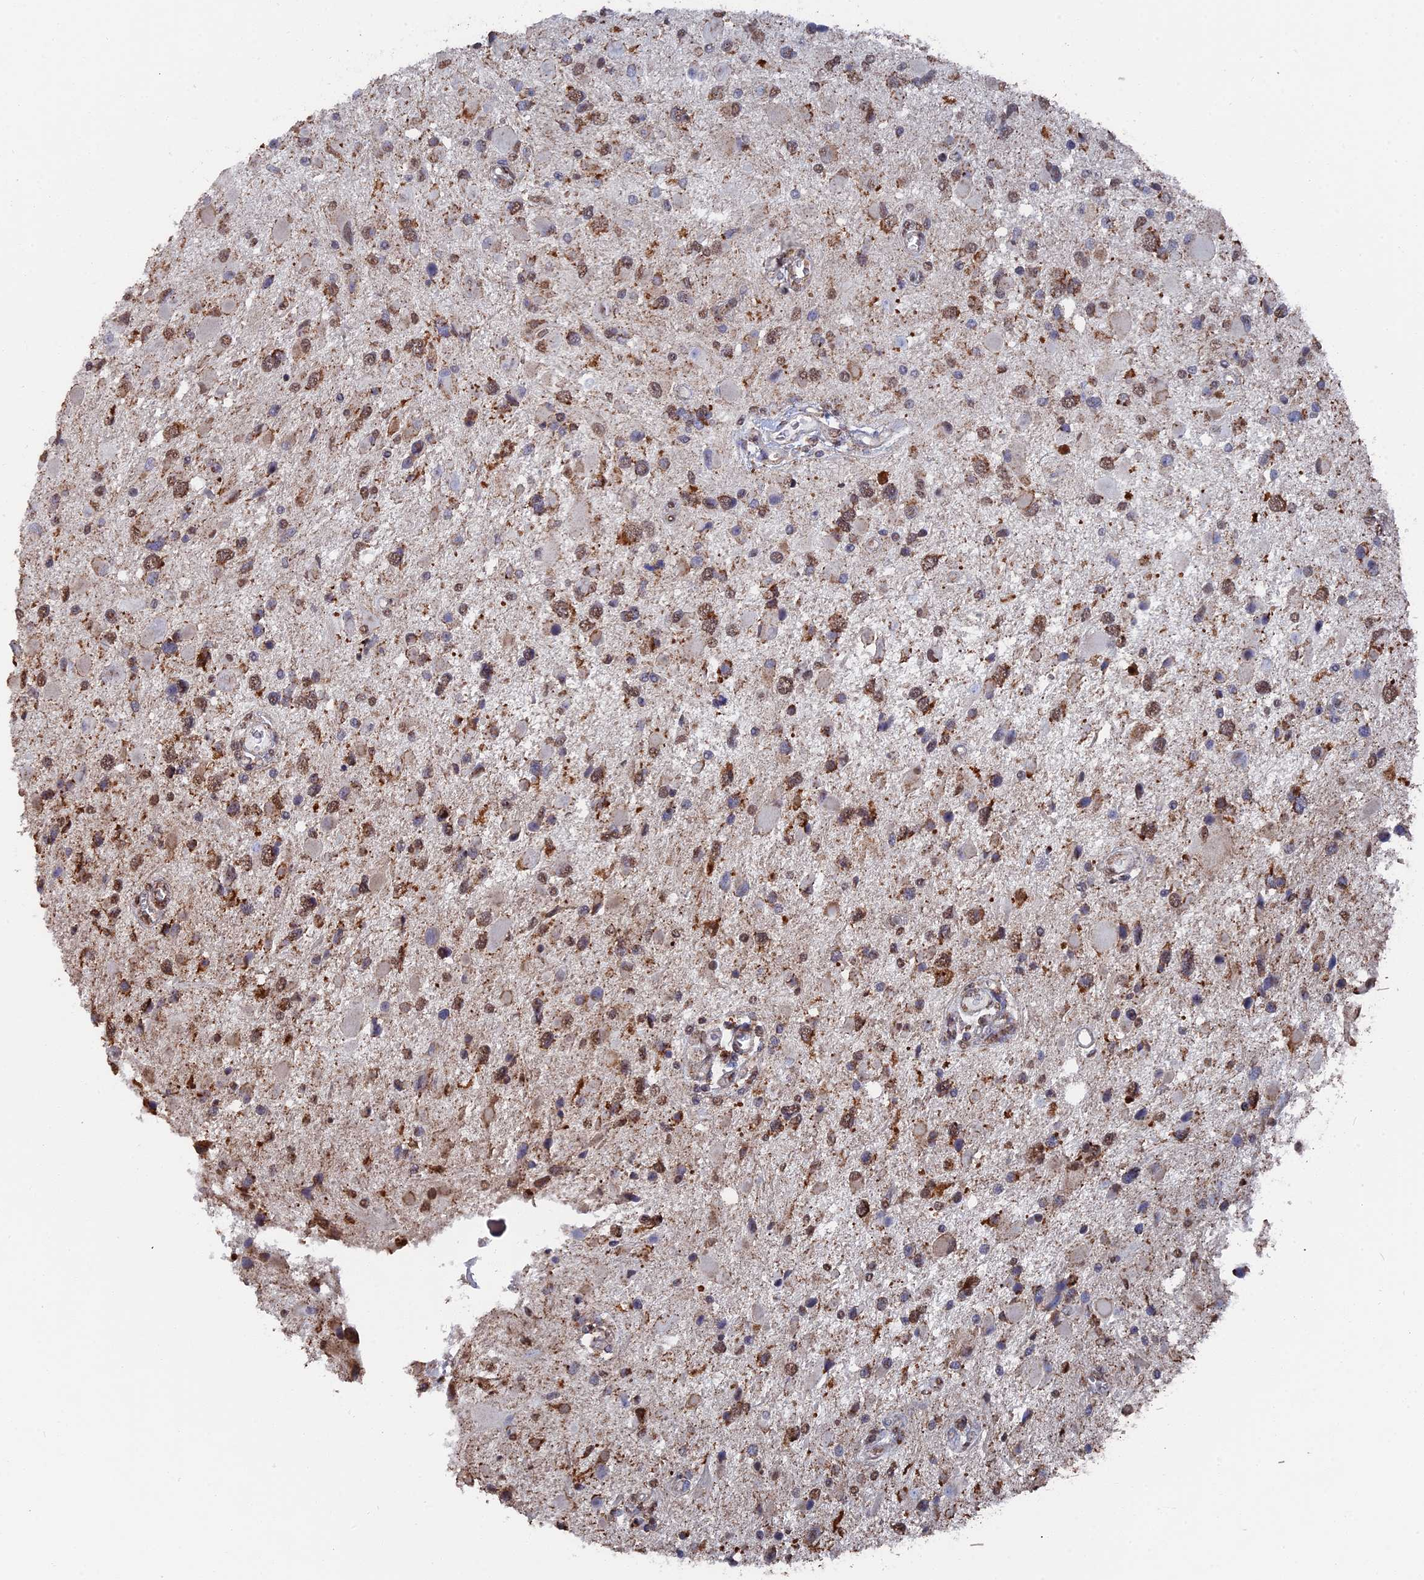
{"staining": {"intensity": "moderate", "quantity": ">75%", "location": "cytoplasmic/membranous,nuclear"}, "tissue": "glioma", "cell_type": "Tumor cells", "image_type": "cancer", "snomed": [{"axis": "morphology", "description": "Glioma, malignant, High grade"}, {"axis": "topography", "description": "Brain"}], "caption": "A high-resolution photomicrograph shows IHC staining of malignant high-grade glioma, which demonstrates moderate cytoplasmic/membranous and nuclear positivity in approximately >75% of tumor cells.", "gene": "SMG9", "patient": {"sex": "male", "age": 53}}